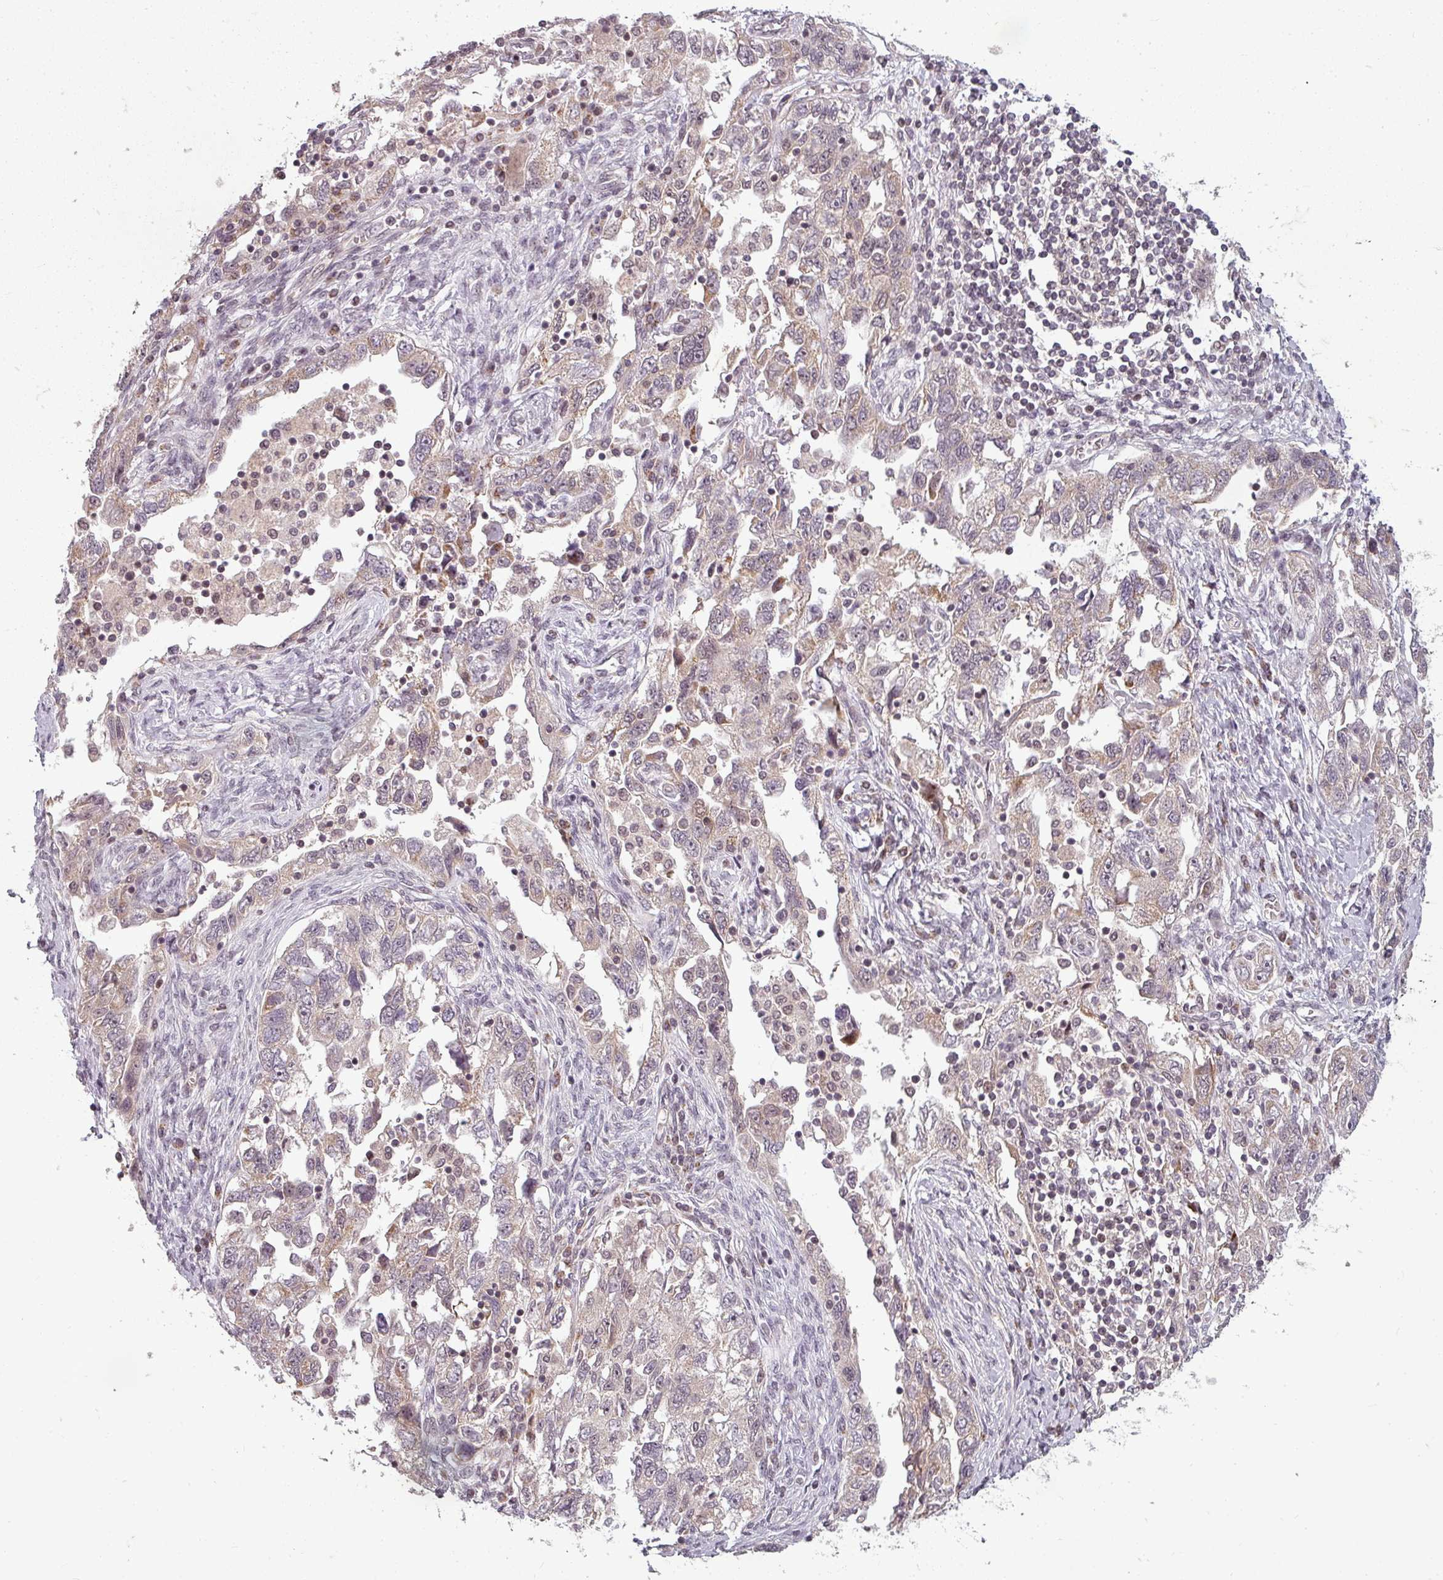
{"staining": {"intensity": "weak", "quantity": "25%-75%", "location": "cytoplasmic/membranous"}, "tissue": "ovarian cancer", "cell_type": "Tumor cells", "image_type": "cancer", "snomed": [{"axis": "morphology", "description": "Carcinoma, NOS"}, {"axis": "morphology", "description": "Cystadenocarcinoma, serous, NOS"}, {"axis": "topography", "description": "Ovary"}], "caption": "Immunohistochemistry image of neoplastic tissue: human ovarian serous cystadenocarcinoma stained using IHC shows low levels of weak protein expression localized specifically in the cytoplasmic/membranous of tumor cells, appearing as a cytoplasmic/membranous brown color.", "gene": "CLIC1", "patient": {"sex": "female", "age": 69}}